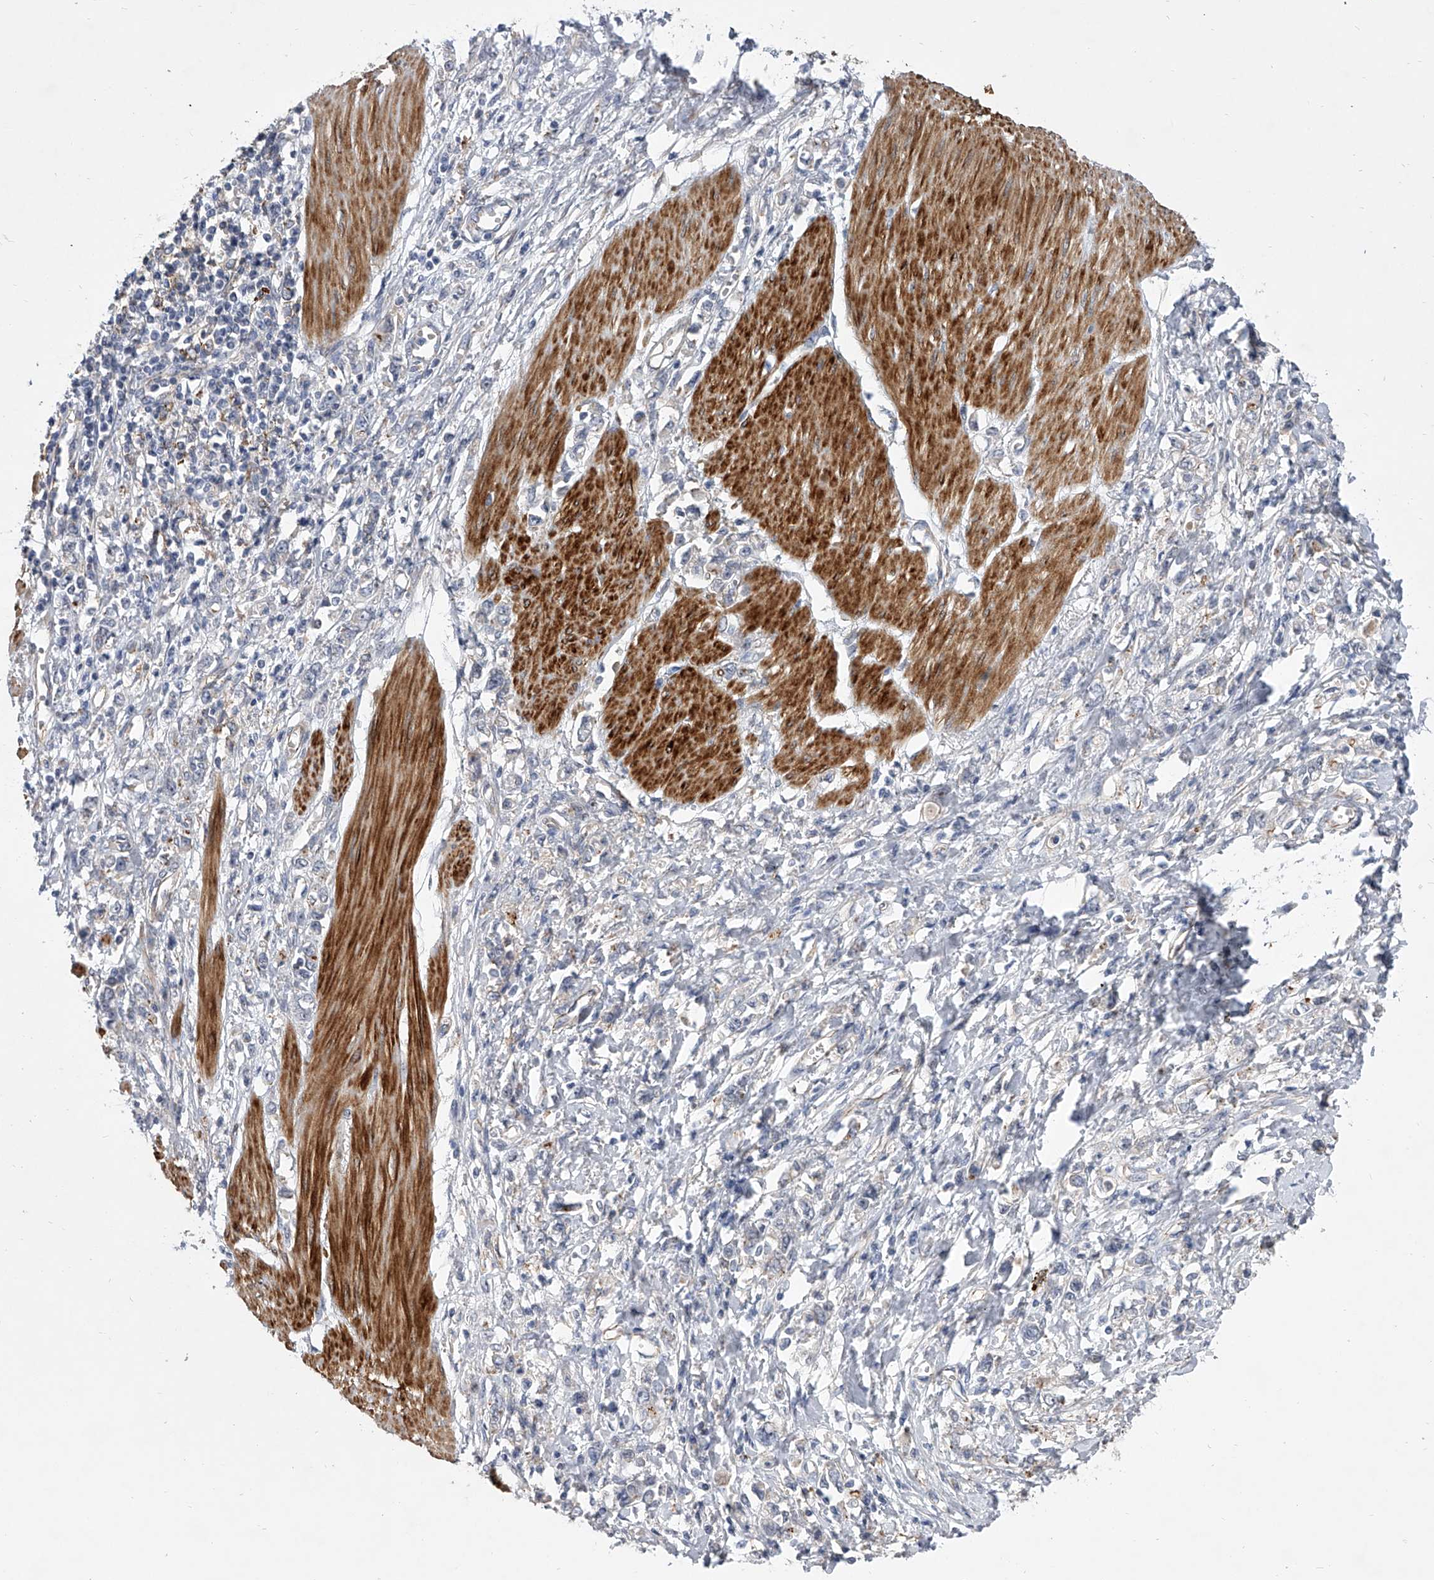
{"staining": {"intensity": "negative", "quantity": "none", "location": "none"}, "tissue": "stomach cancer", "cell_type": "Tumor cells", "image_type": "cancer", "snomed": [{"axis": "morphology", "description": "Adenocarcinoma, NOS"}, {"axis": "topography", "description": "Stomach"}], "caption": "High power microscopy histopathology image of an IHC micrograph of stomach adenocarcinoma, revealing no significant positivity in tumor cells.", "gene": "MINDY4", "patient": {"sex": "female", "age": 76}}